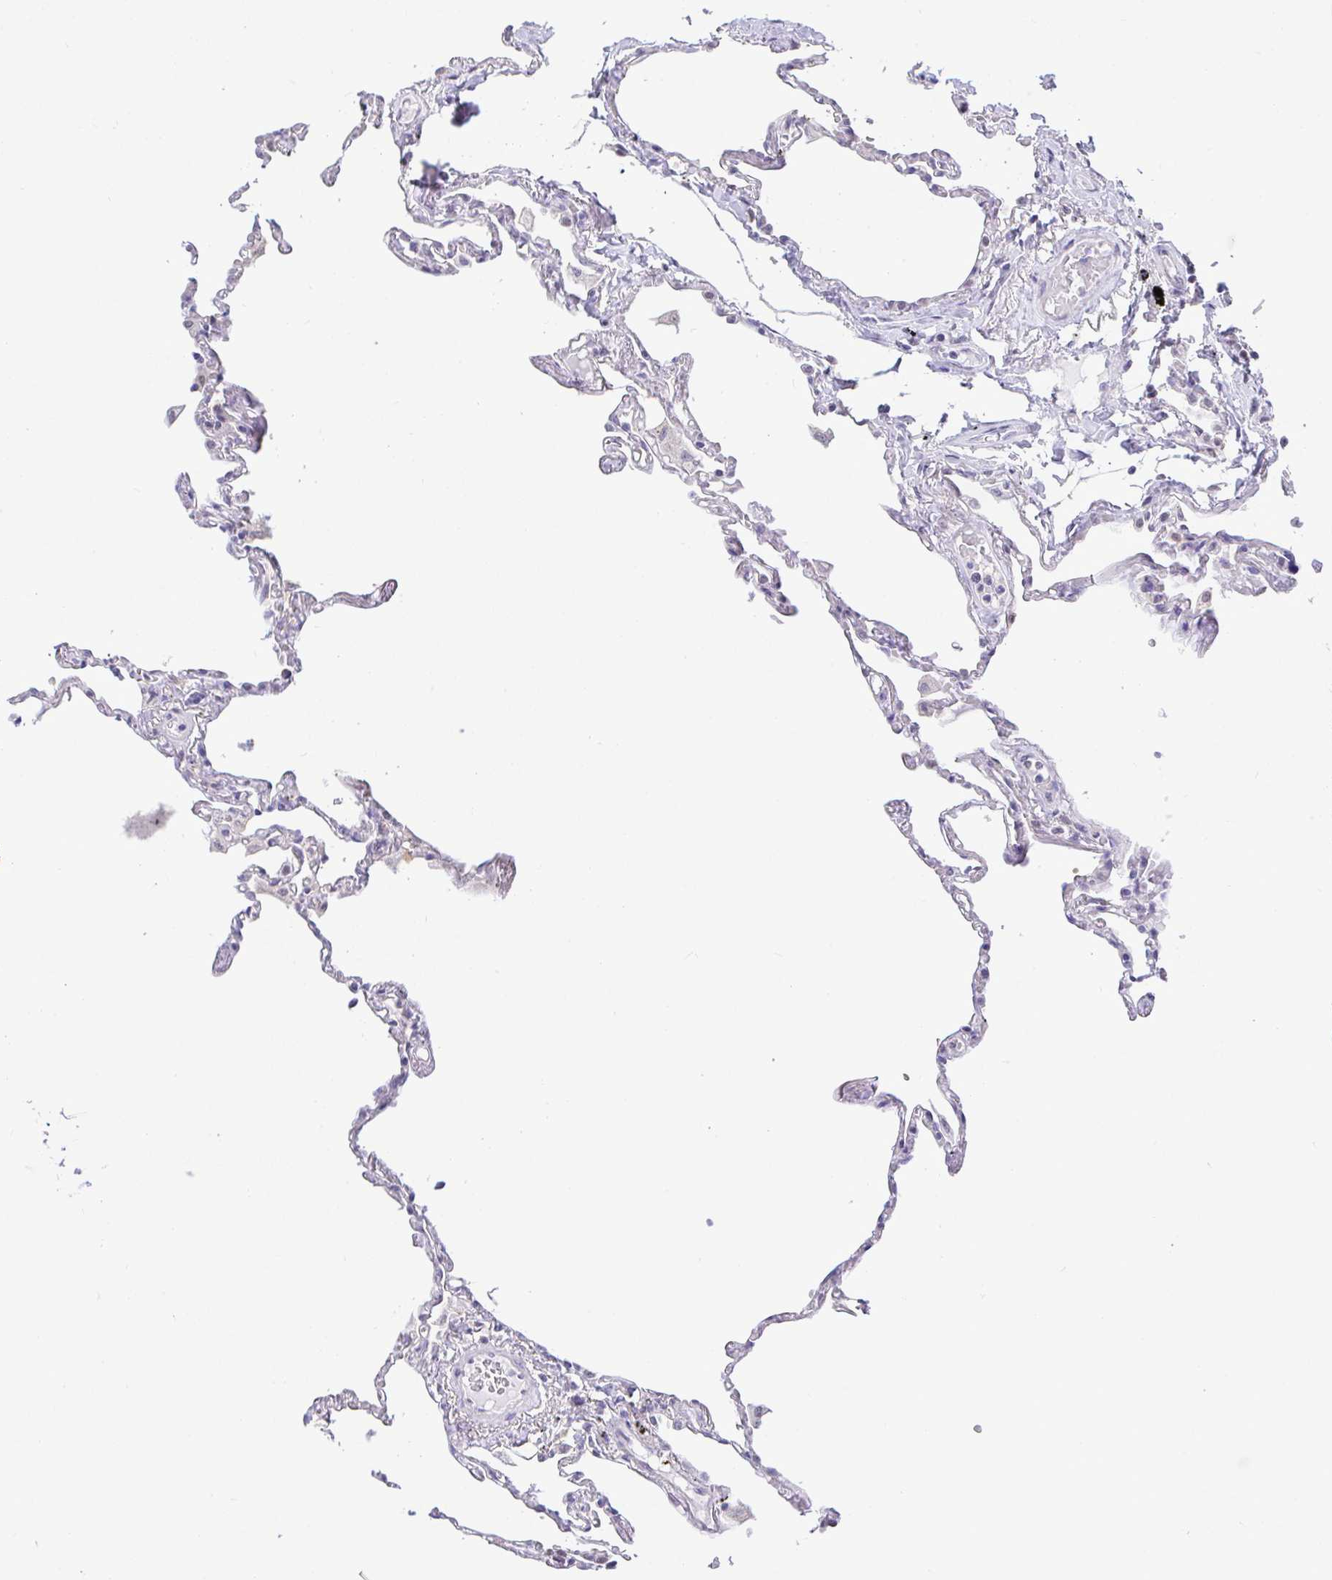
{"staining": {"intensity": "weak", "quantity": "<25%", "location": "nuclear"}, "tissue": "lung", "cell_type": "Alveolar cells", "image_type": "normal", "snomed": [{"axis": "morphology", "description": "Normal tissue, NOS"}, {"axis": "topography", "description": "Lung"}], "caption": "This is a micrograph of immunohistochemistry (IHC) staining of unremarkable lung, which shows no positivity in alveolar cells. The staining was performed using DAB to visualize the protein expression in brown, while the nuclei were stained in blue with hematoxylin (Magnification: 20x).", "gene": "ZNF485", "patient": {"sex": "female", "age": 67}}